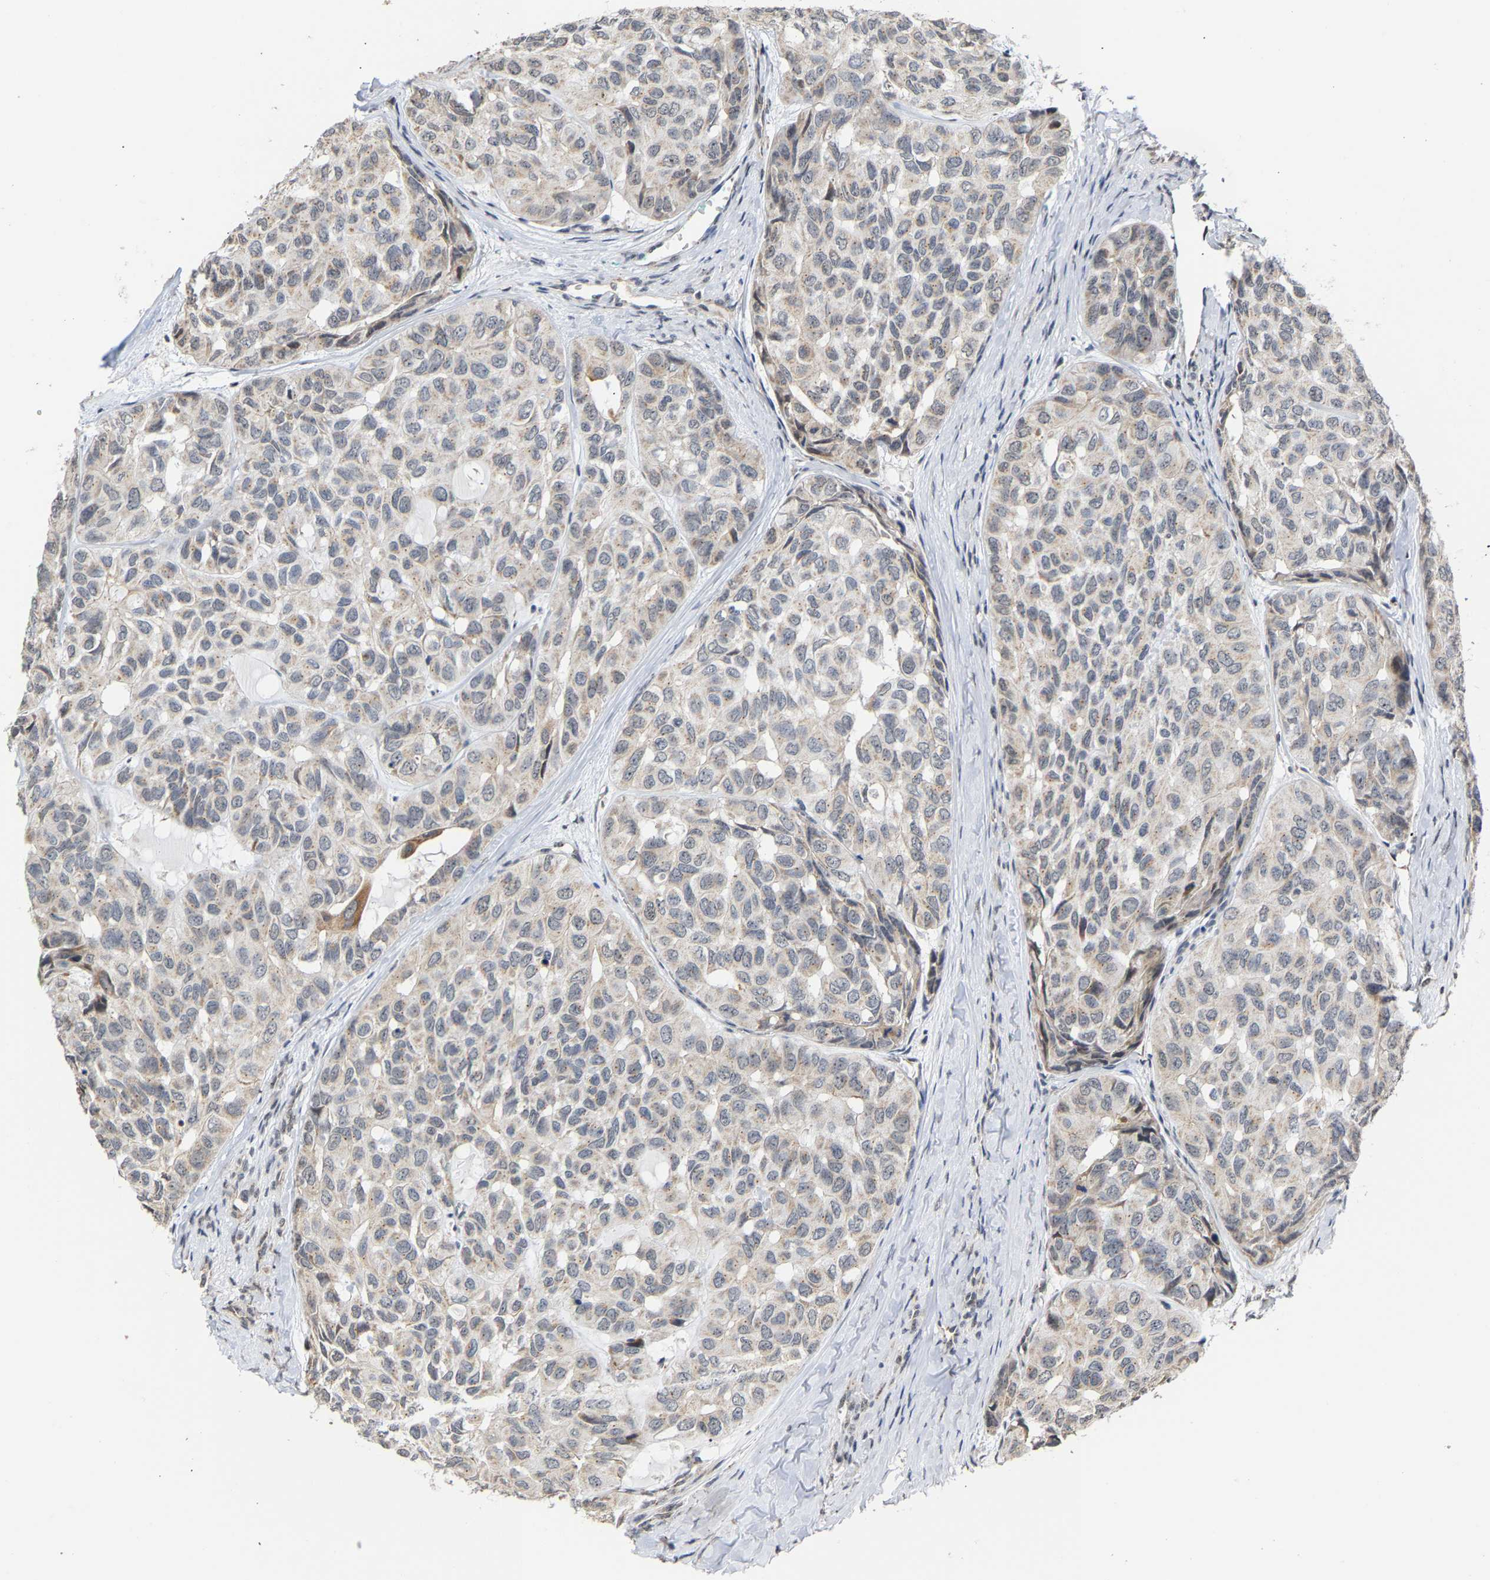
{"staining": {"intensity": "weak", "quantity": ">75%", "location": "cytoplasmic/membranous"}, "tissue": "head and neck cancer", "cell_type": "Tumor cells", "image_type": "cancer", "snomed": [{"axis": "morphology", "description": "Adenocarcinoma, NOS"}, {"axis": "topography", "description": "Salivary gland, NOS"}, {"axis": "topography", "description": "Head-Neck"}], "caption": "Weak cytoplasmic/membranous staining for a protein is appreciated in about >75% of tumor cells of adenocarcinoma (head and neck) using IHC.", "gene": "PCNT", "patient": {"sex": "female", "age": 76}}